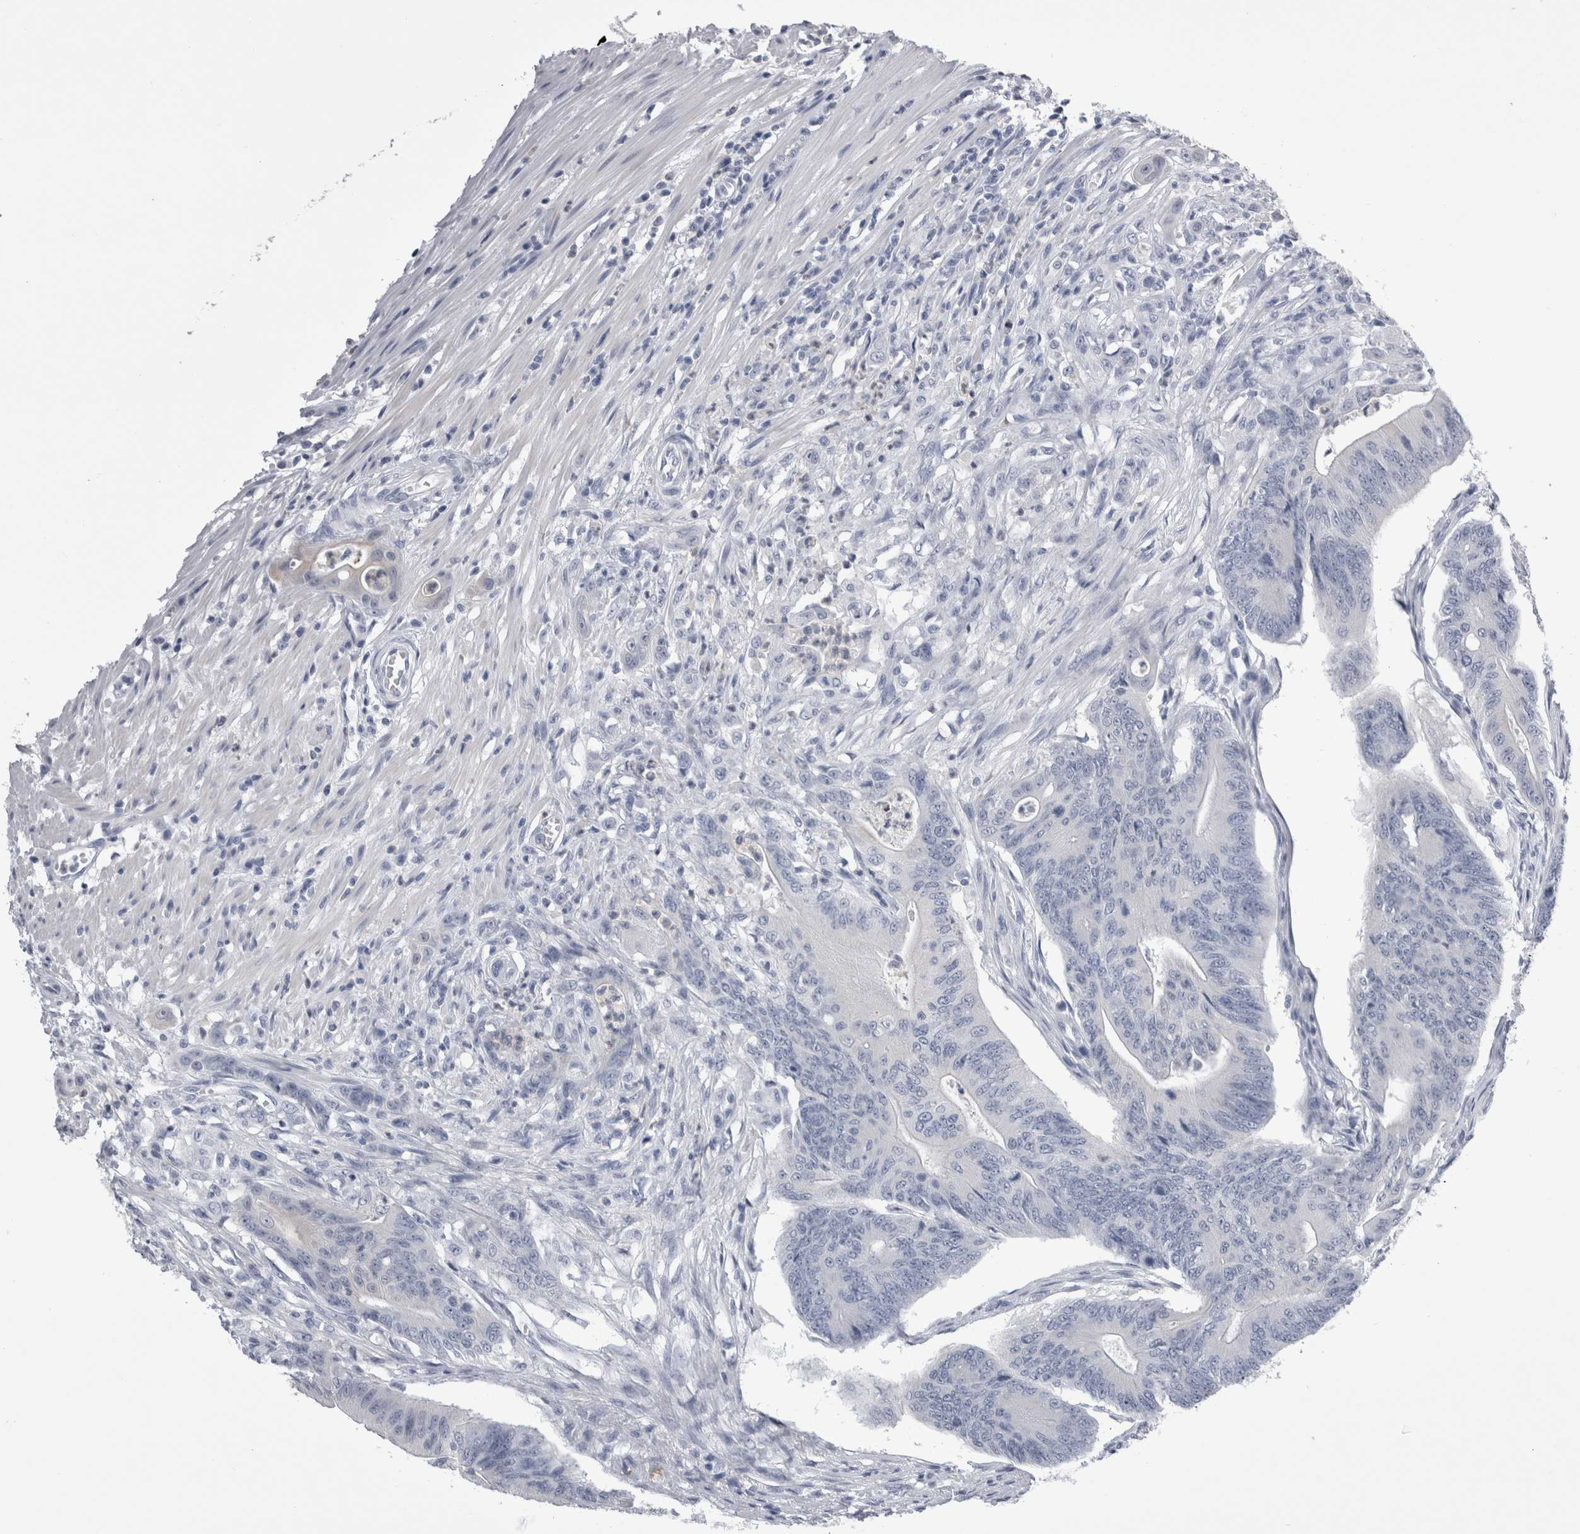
{"staining": {"intensity": "negative", "quantity": "none", "location": "none"}, "tissue": "colorectal cancer", "cell_type": "Tumor cells", "image_type": "cancer", "snomed": [{"axis": "morphology", "description": "Adenoma, NOS"}, {"axis": "morphology", "description": "Adenocarcinoma, NOS"}, {"axis": "topography", "description": "Colon"}], "caption": "An image of colorectal cancer (adenoma) stained for a protein shows no brown staining in tumor cells.", "gene": "ALDH8A1", "patient": {"sex": "male", "age": 79}}